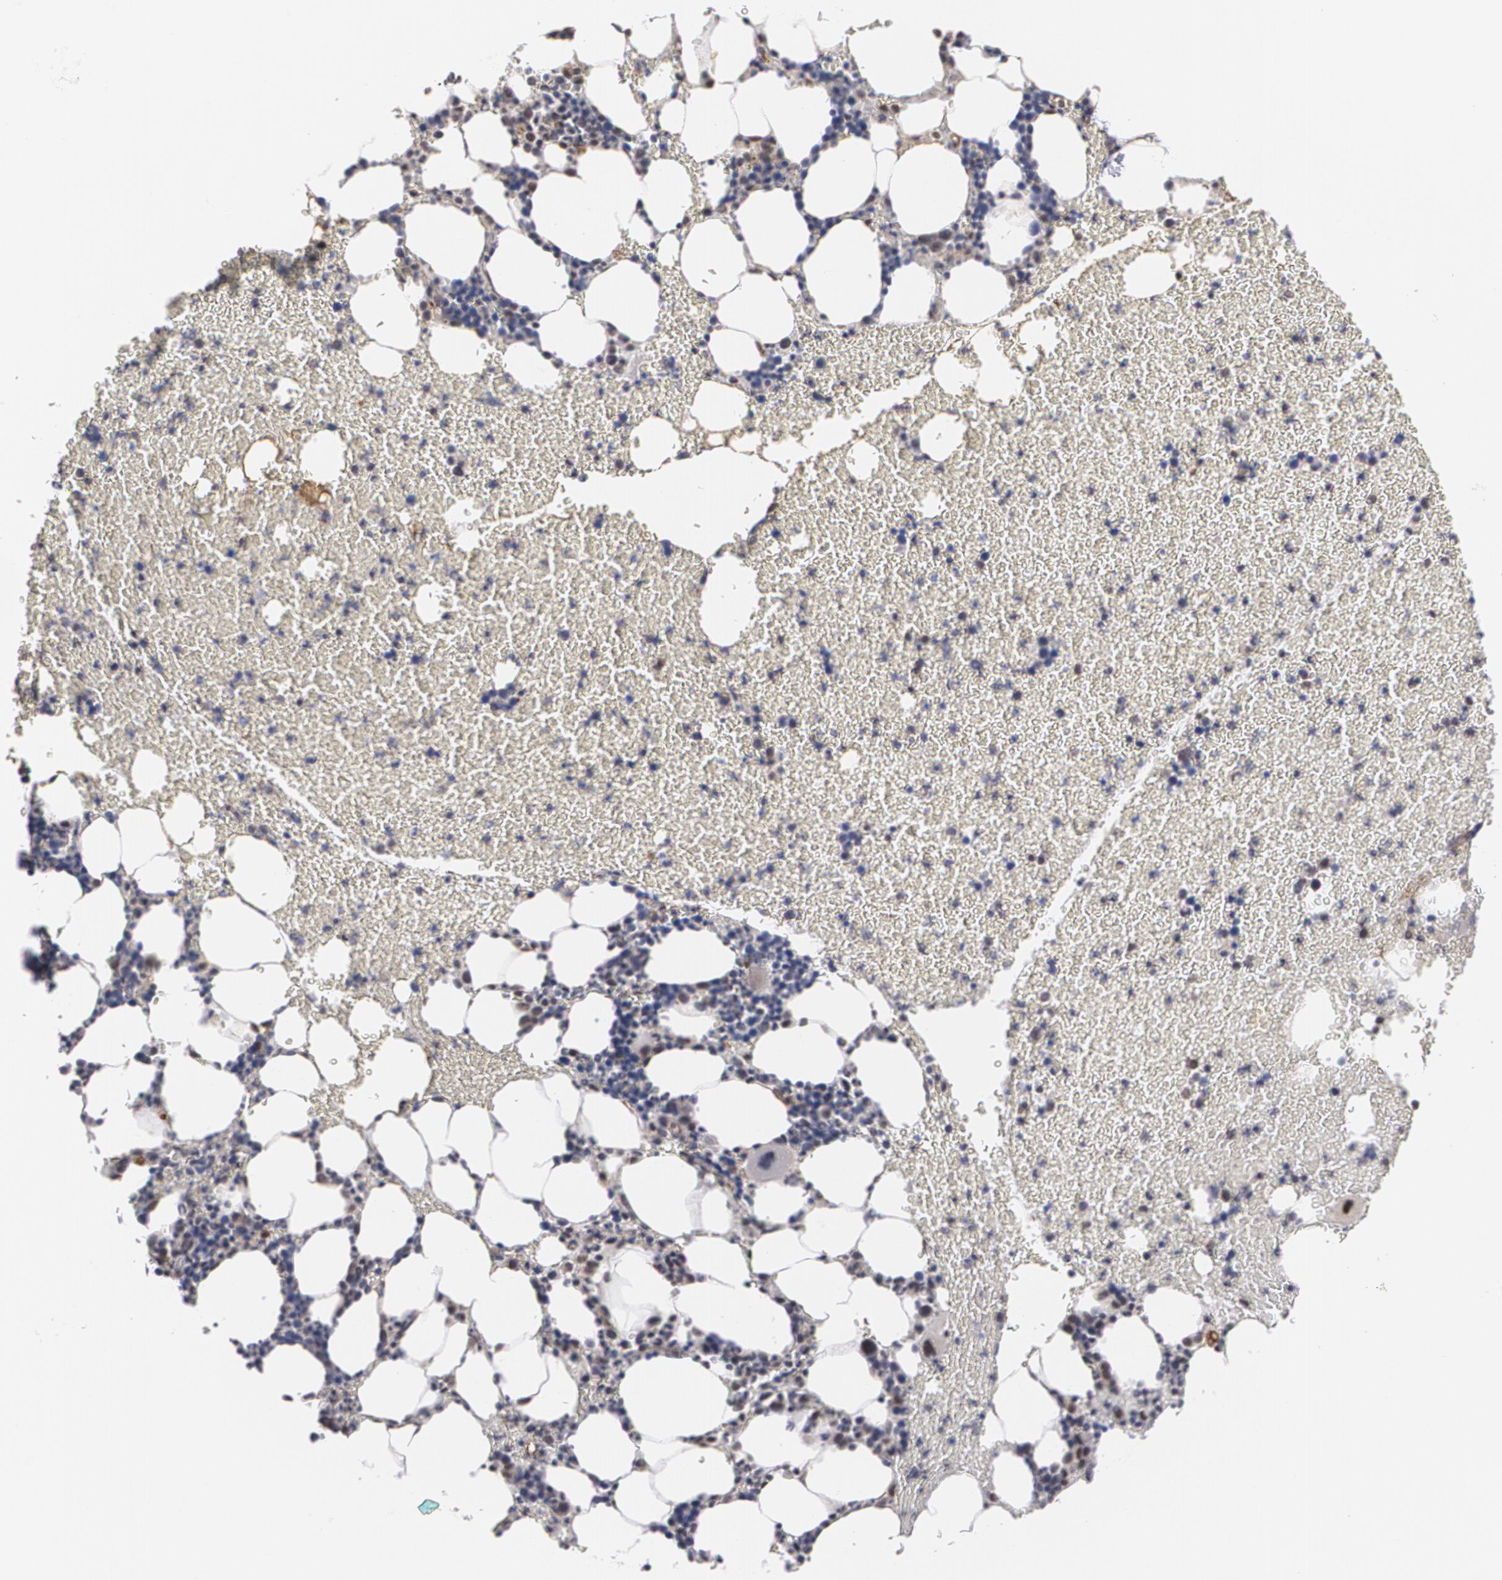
{"staining": {"intensity": "weak", "quantity": "<25%", "location": "nuclear"}, "tissue": "bone marrow", "cell_type": "Hematopoietic cells", "image_type": "normal", "snomed": [{"axis": "morphology", "description": "Normal tissue, NOS"}, {"axis": "topography", "description": "Bone marrow"}], "caption": "IHC histopathology image of unremarkable bone marrow: bone marrow stained with DAB displays no significant protein staining in hematopoietic cells.", "gene": "INTS6L", "patient": {"sex": "female", "age": 71}}